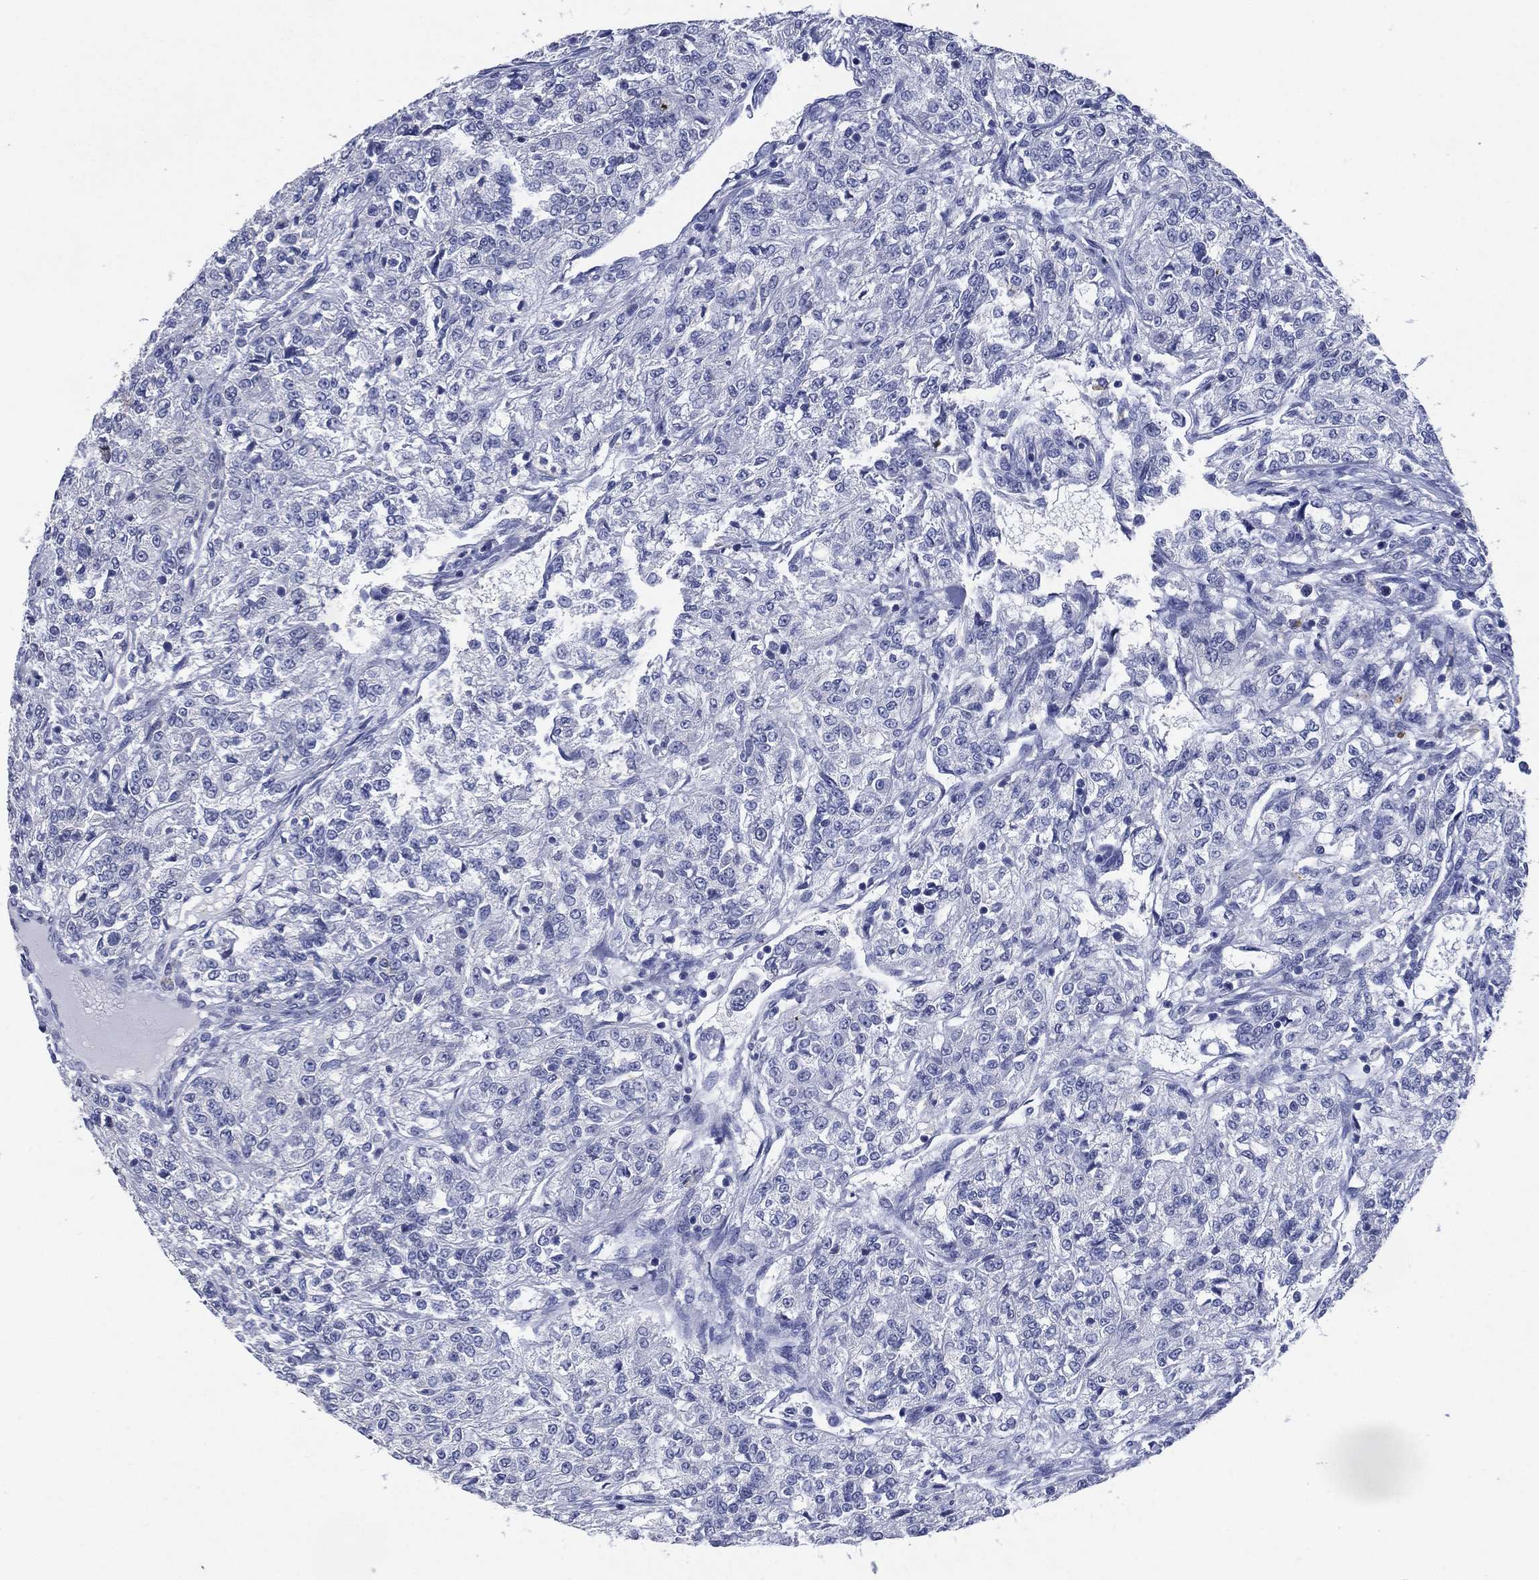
{"staining": {"intensity": "negative", "quantity": "none", "location": "none"}, "tissue": "renal cancer", "cell_type": "Tumor cells", "image_type": "cancer", "snomed": [{"axis": "morphology", "description": "Adenocarcinoma, NOS"}, {"axis": "topography", "description": "Kidney"}], "caption": "DAB immunohistochemical staining of renal cancer (adenocarcinoma) displays no significant positivity in tumor cells.", "gene": "FSCN2", "patient": {"sex": "female", "age": 63}}